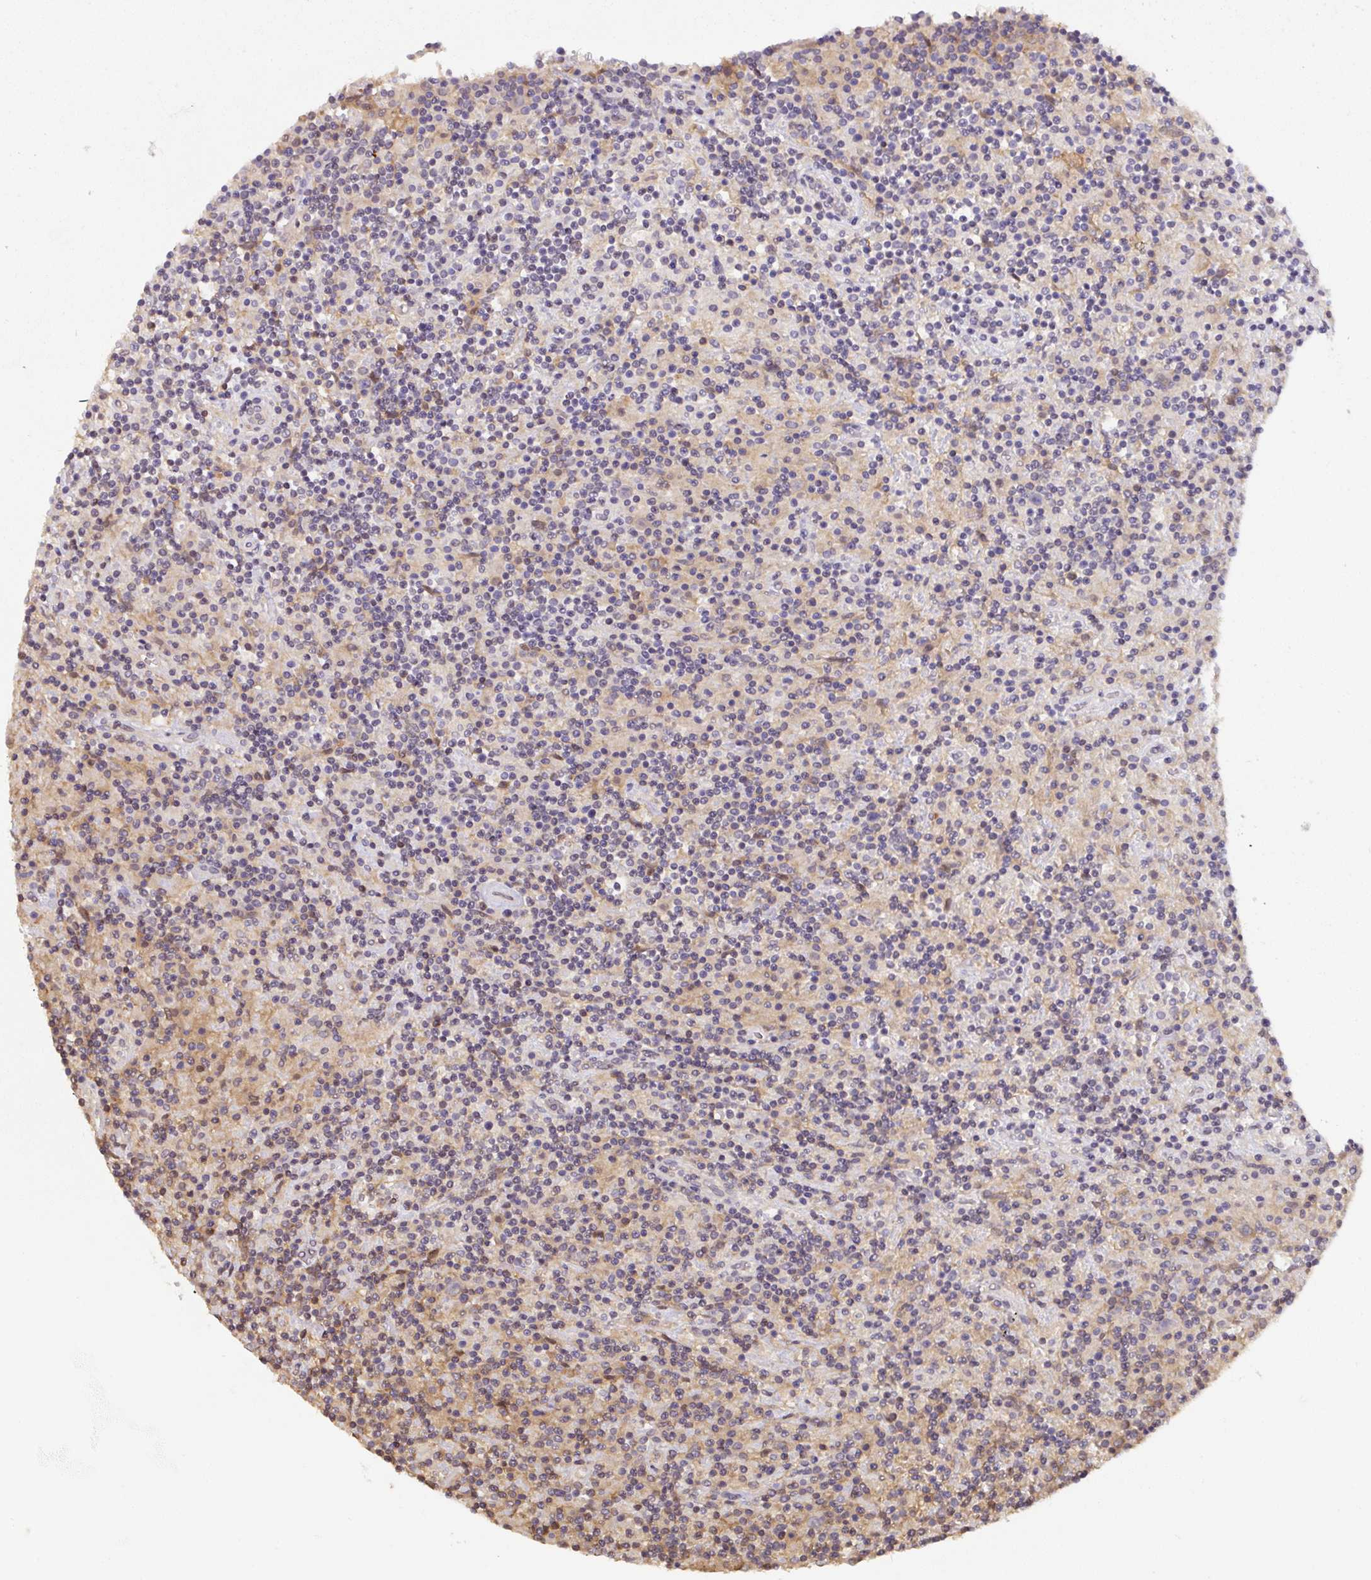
{"staining": {"intensity": "weak", "quantity": "<25%", "location": "cytoplasmic/membranous"}, "tissue": "lymphoma", "cell_type": "Tumor cells", "image_type": "cancer", "snomed": [{"axis": "morphology", "description": "Hodgkin's disease, NOS"}, {"axis": "topography", "description": "Lymph node"}], "caption": "Human Hodgkin's disease stained for a protein using IHC demonstrates no positivity in tumor cells.", "gene": "ST13", "patient": {"sex": "male", "age": 70}}